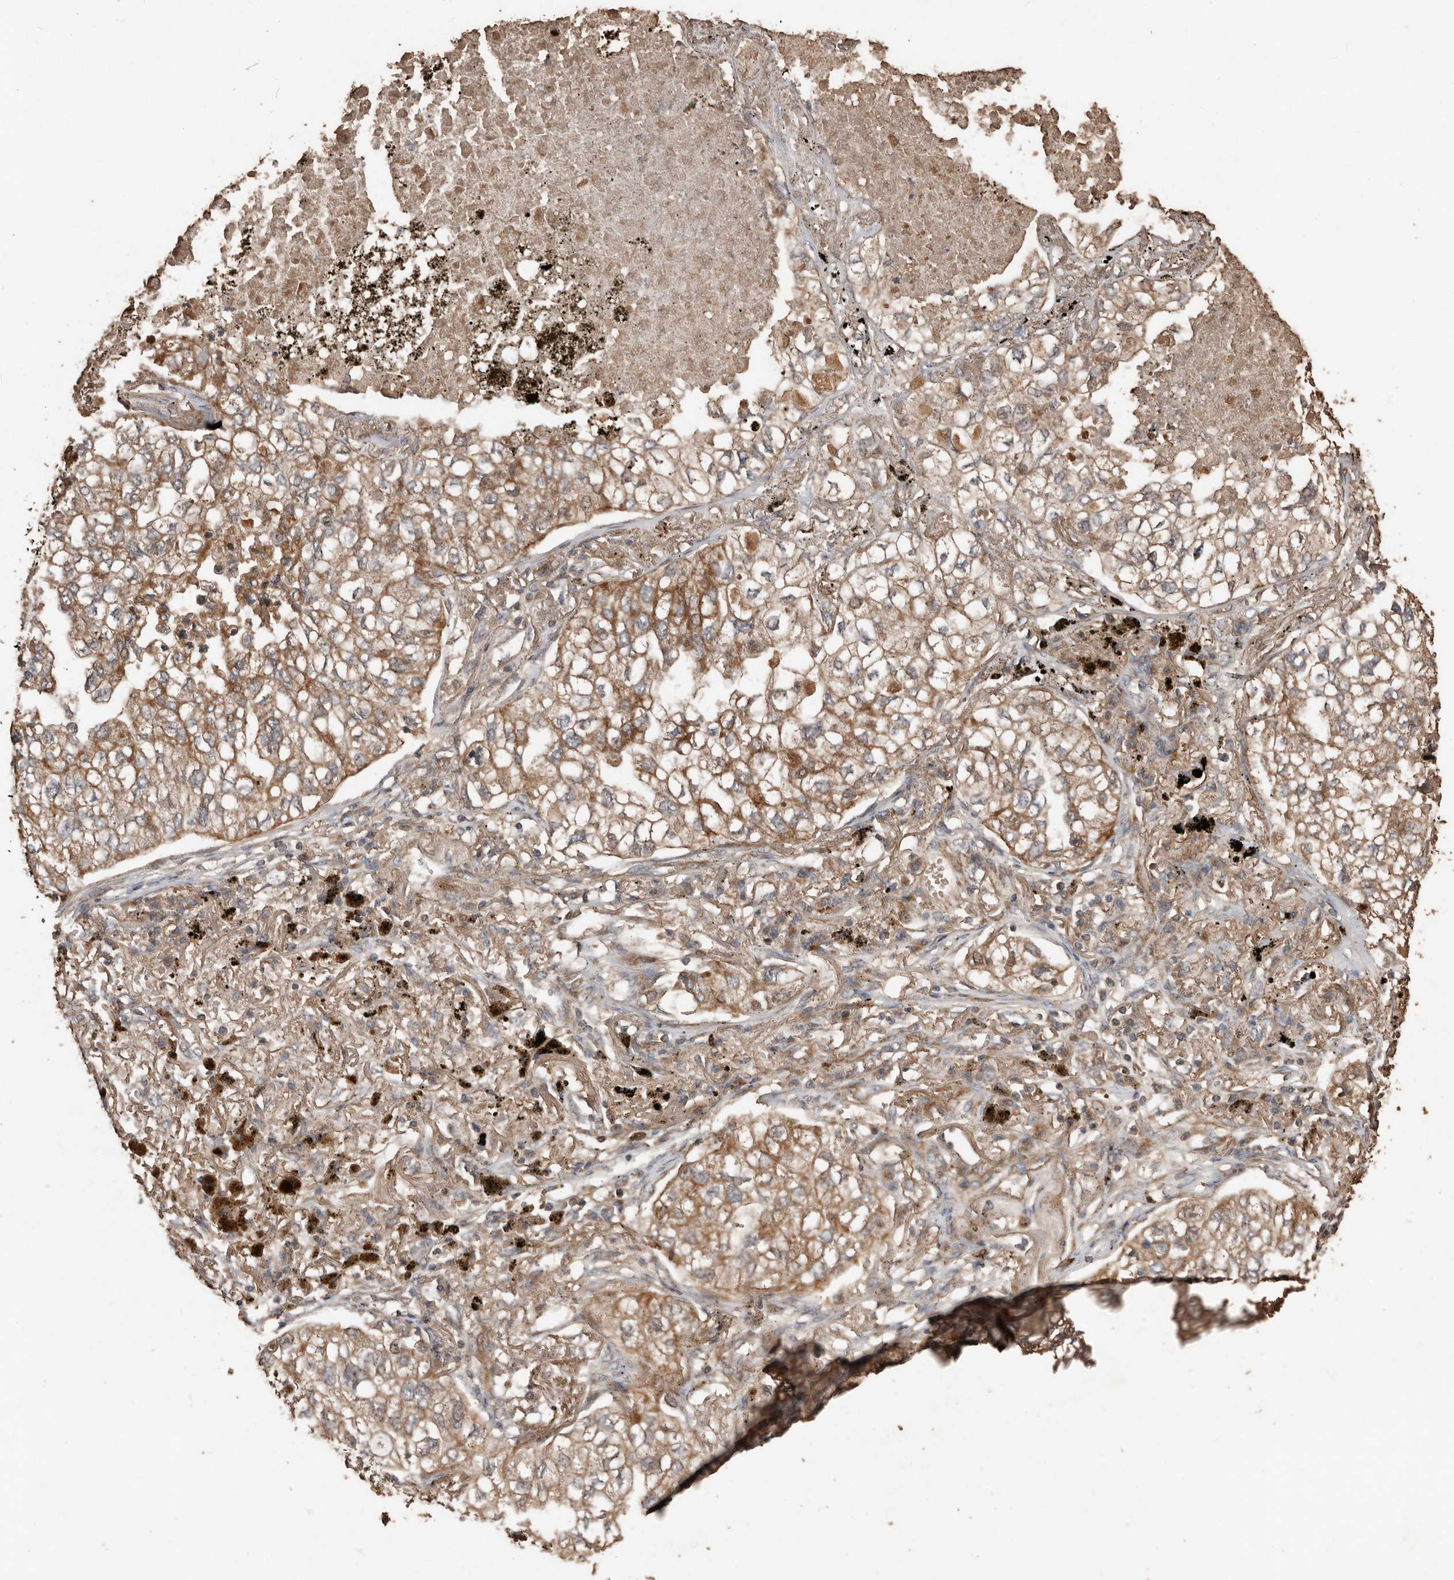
{"staining": {"intensity": "moderate", "quantity": ">75%", "location": "cytoplasmic/membranous"}, "tissue": "lung cancer", "cell_type": "Tumor cells", "image_type": "cancer", "snomed": [{"axis": "morphology", "description": "Adenocarcinoma, NOS"}, {"axis": "topography", "description": "Lung"}], "caption": "Moderate cytoplasmic/membranous protein positivity is seen in approximately >75% of tumor cells in adenocarcinoma (lung).", "gene": "RANBP17", "patient": {"sex": "male", "age": 65}}